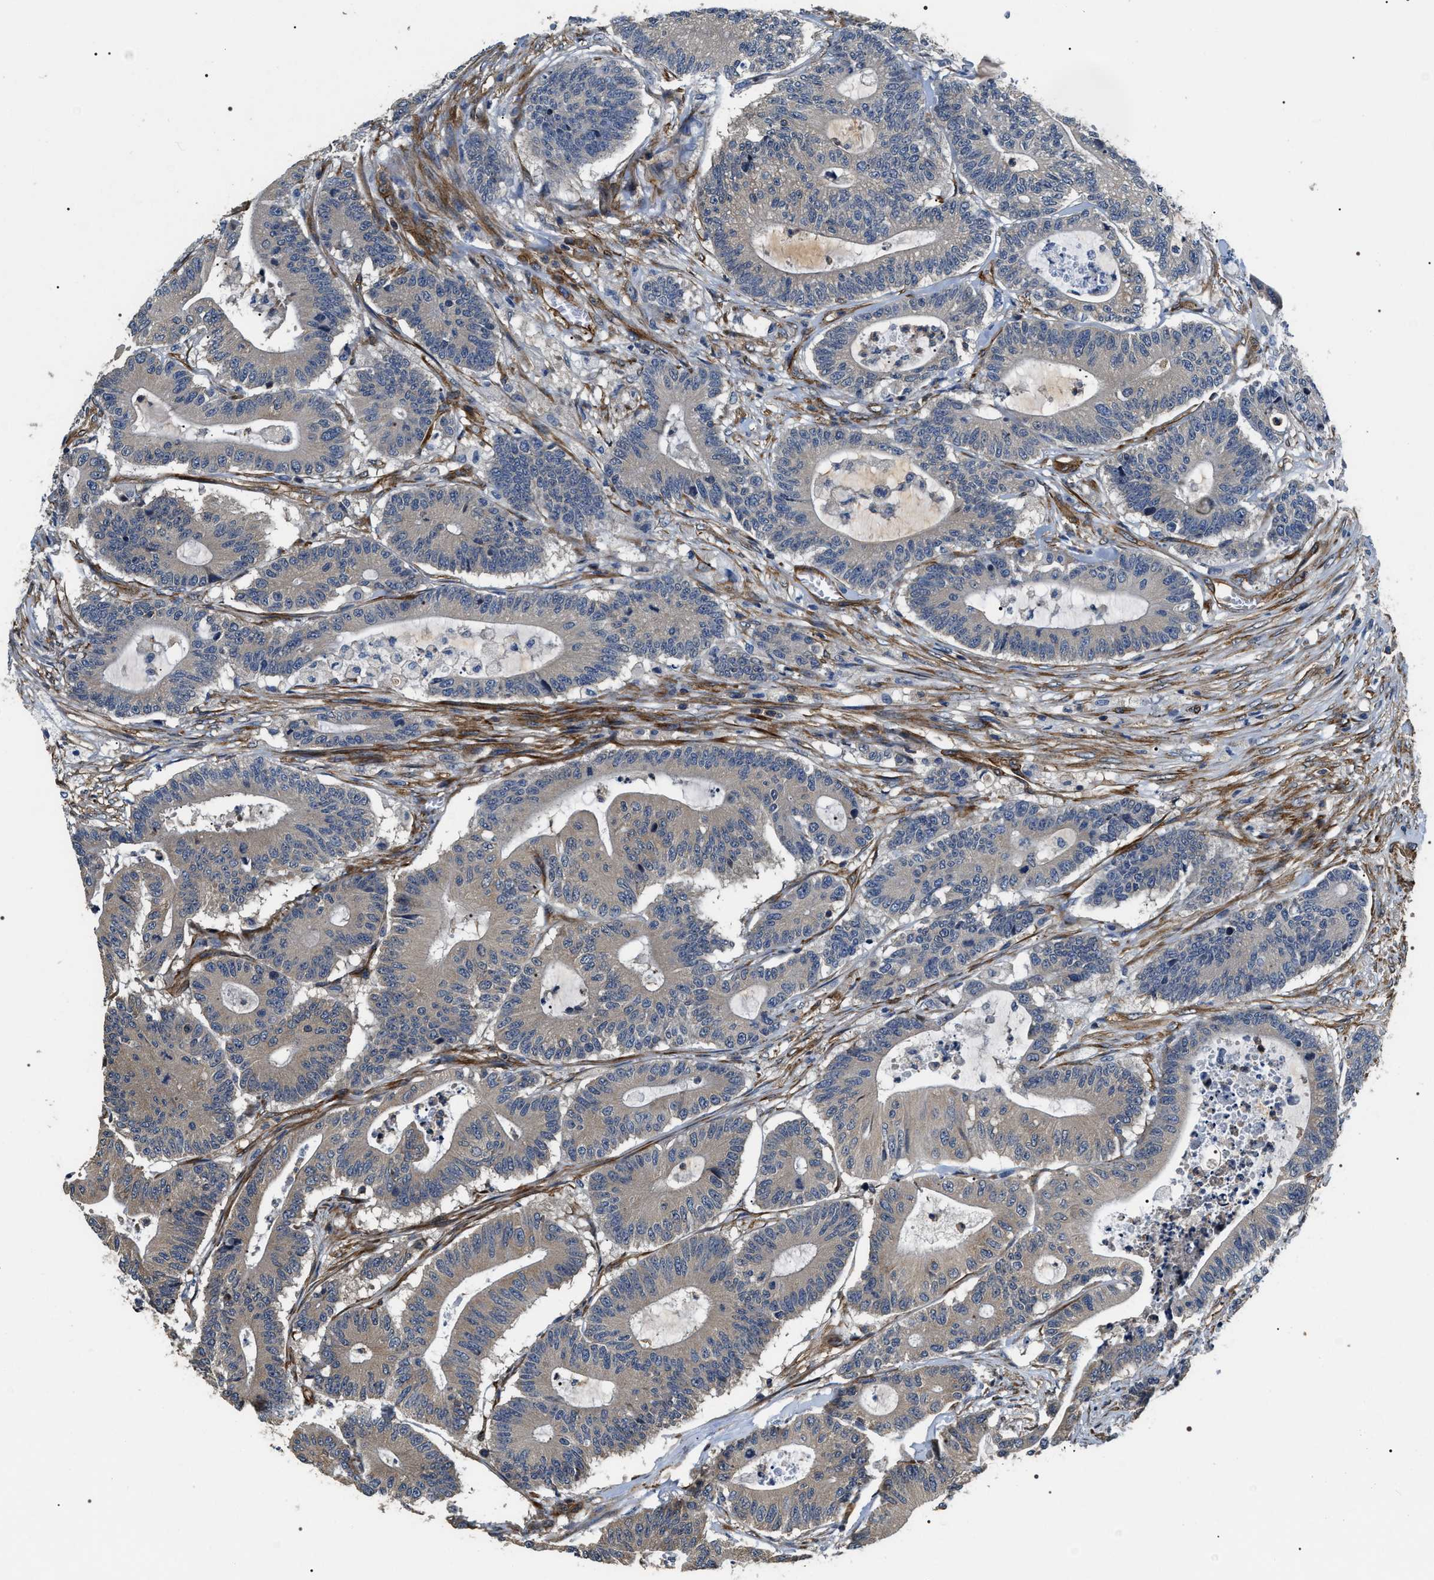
{"staining": {"intensity": "negative", "quantity": "none", "location": "none"}, "tissue": "colorectal cancer", "cell_type": "Tumor cells", "image_type": "cancer", "snomed": [{"axis": "morphology", "description": "Adenocarcinoma, NOS"}, {"axis": "topography", "description": "Colon"}], "caption": "Tumor cells are negative for protein expression in human colorectal adenocarcinoma.", "gene": "ZC3HAV1L", "patient": {"sex": "female", "age": 84}}